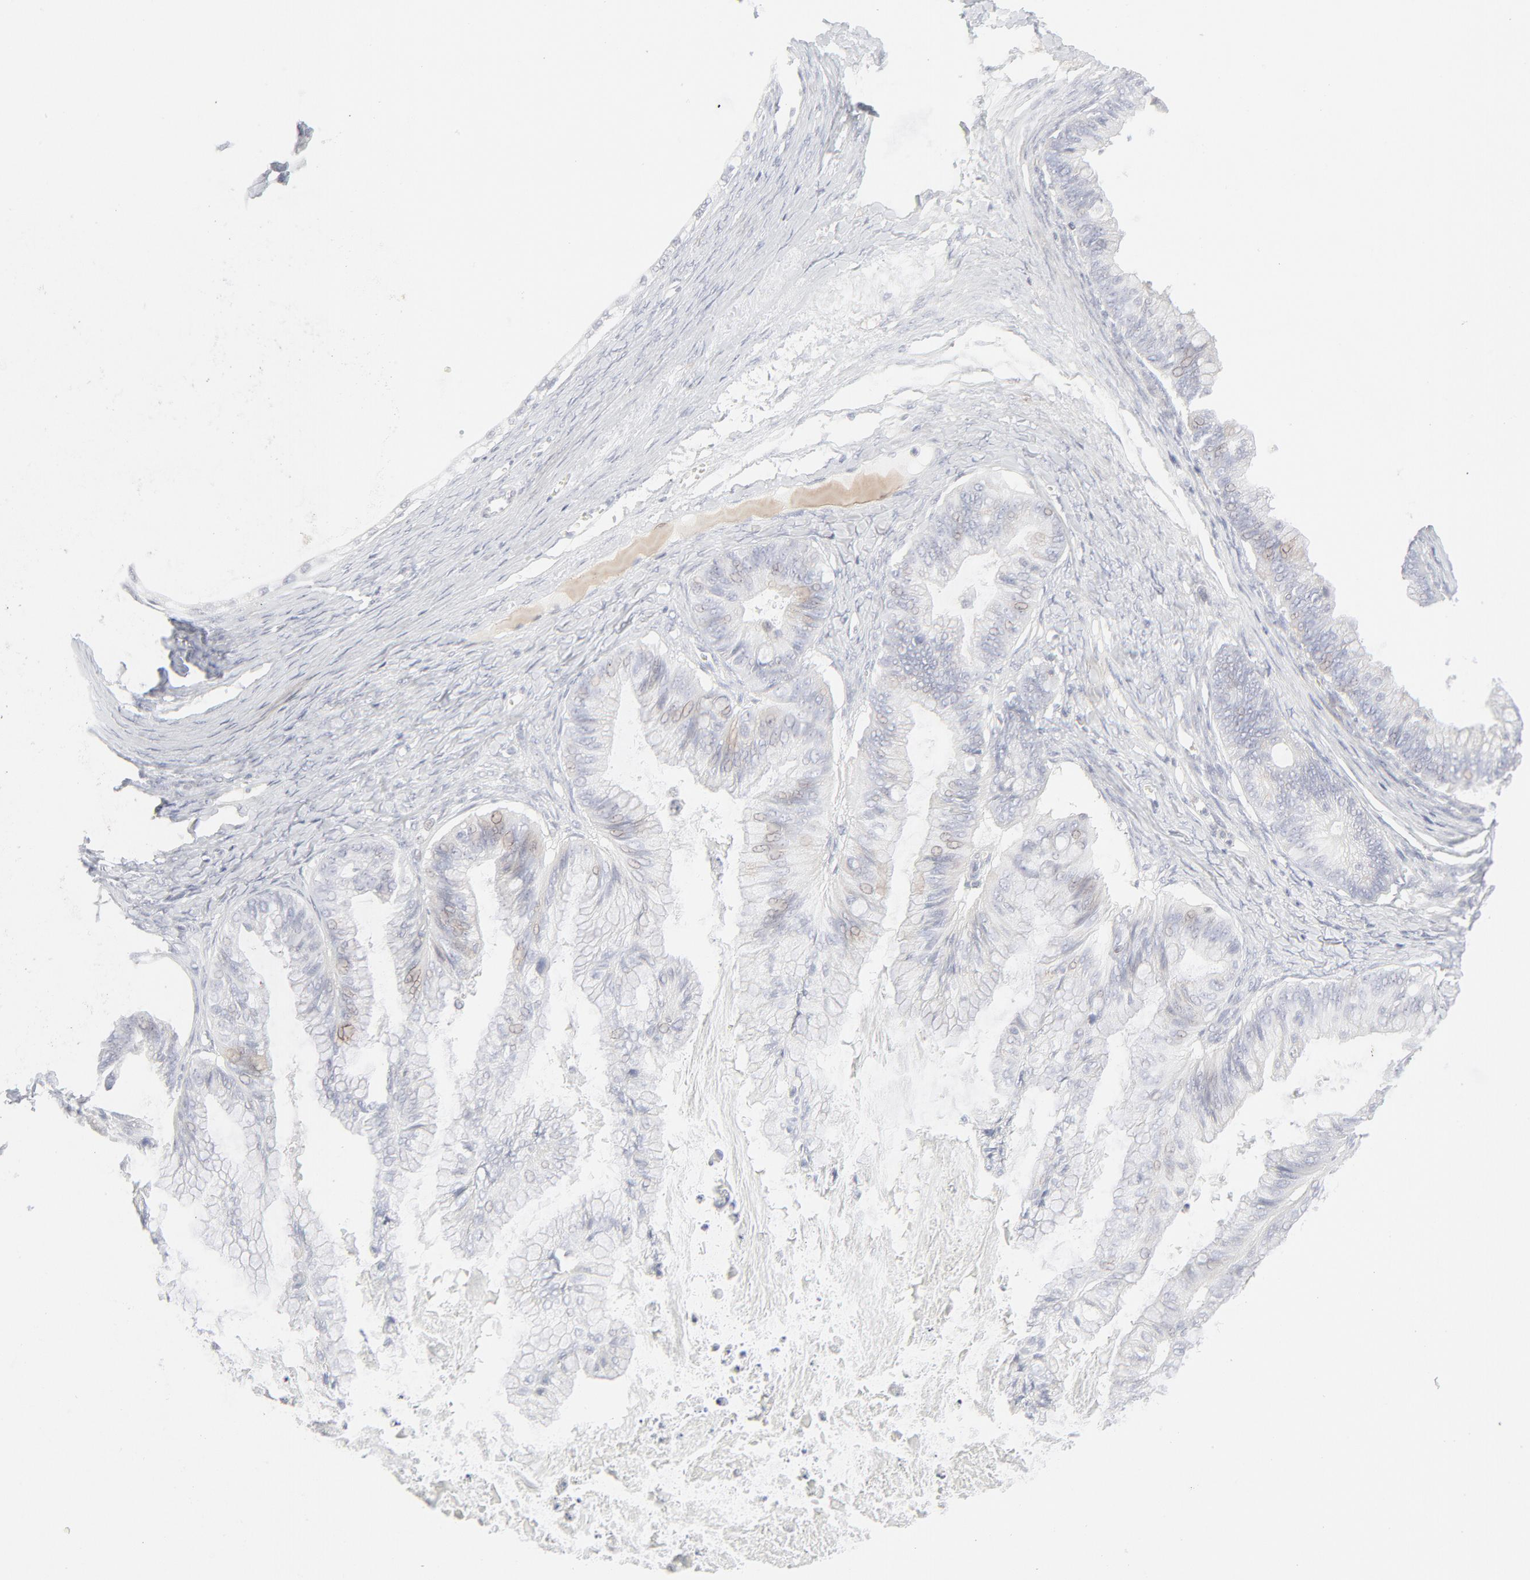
{"staining": {"intensity": "weak", "quantity": "<25%", "location": "cytoplasmic/membranous"}, "tissue": "ovarian cancer", "cell_type": "Tumor cells", "image_type": "cancer", "snomed": [{"axis": "morphology", "description": "Cystadenocarcinoma, mucinous, NOS"}, {"axis": "topography", "description": "Ovary"}], "caption": "A micrograph of human ovarian mucinous cystadenocarcinoma is negative for staining in tumor cells.", "gene": "PRKCB", "patient": {"sex": "female", "age": 57}}